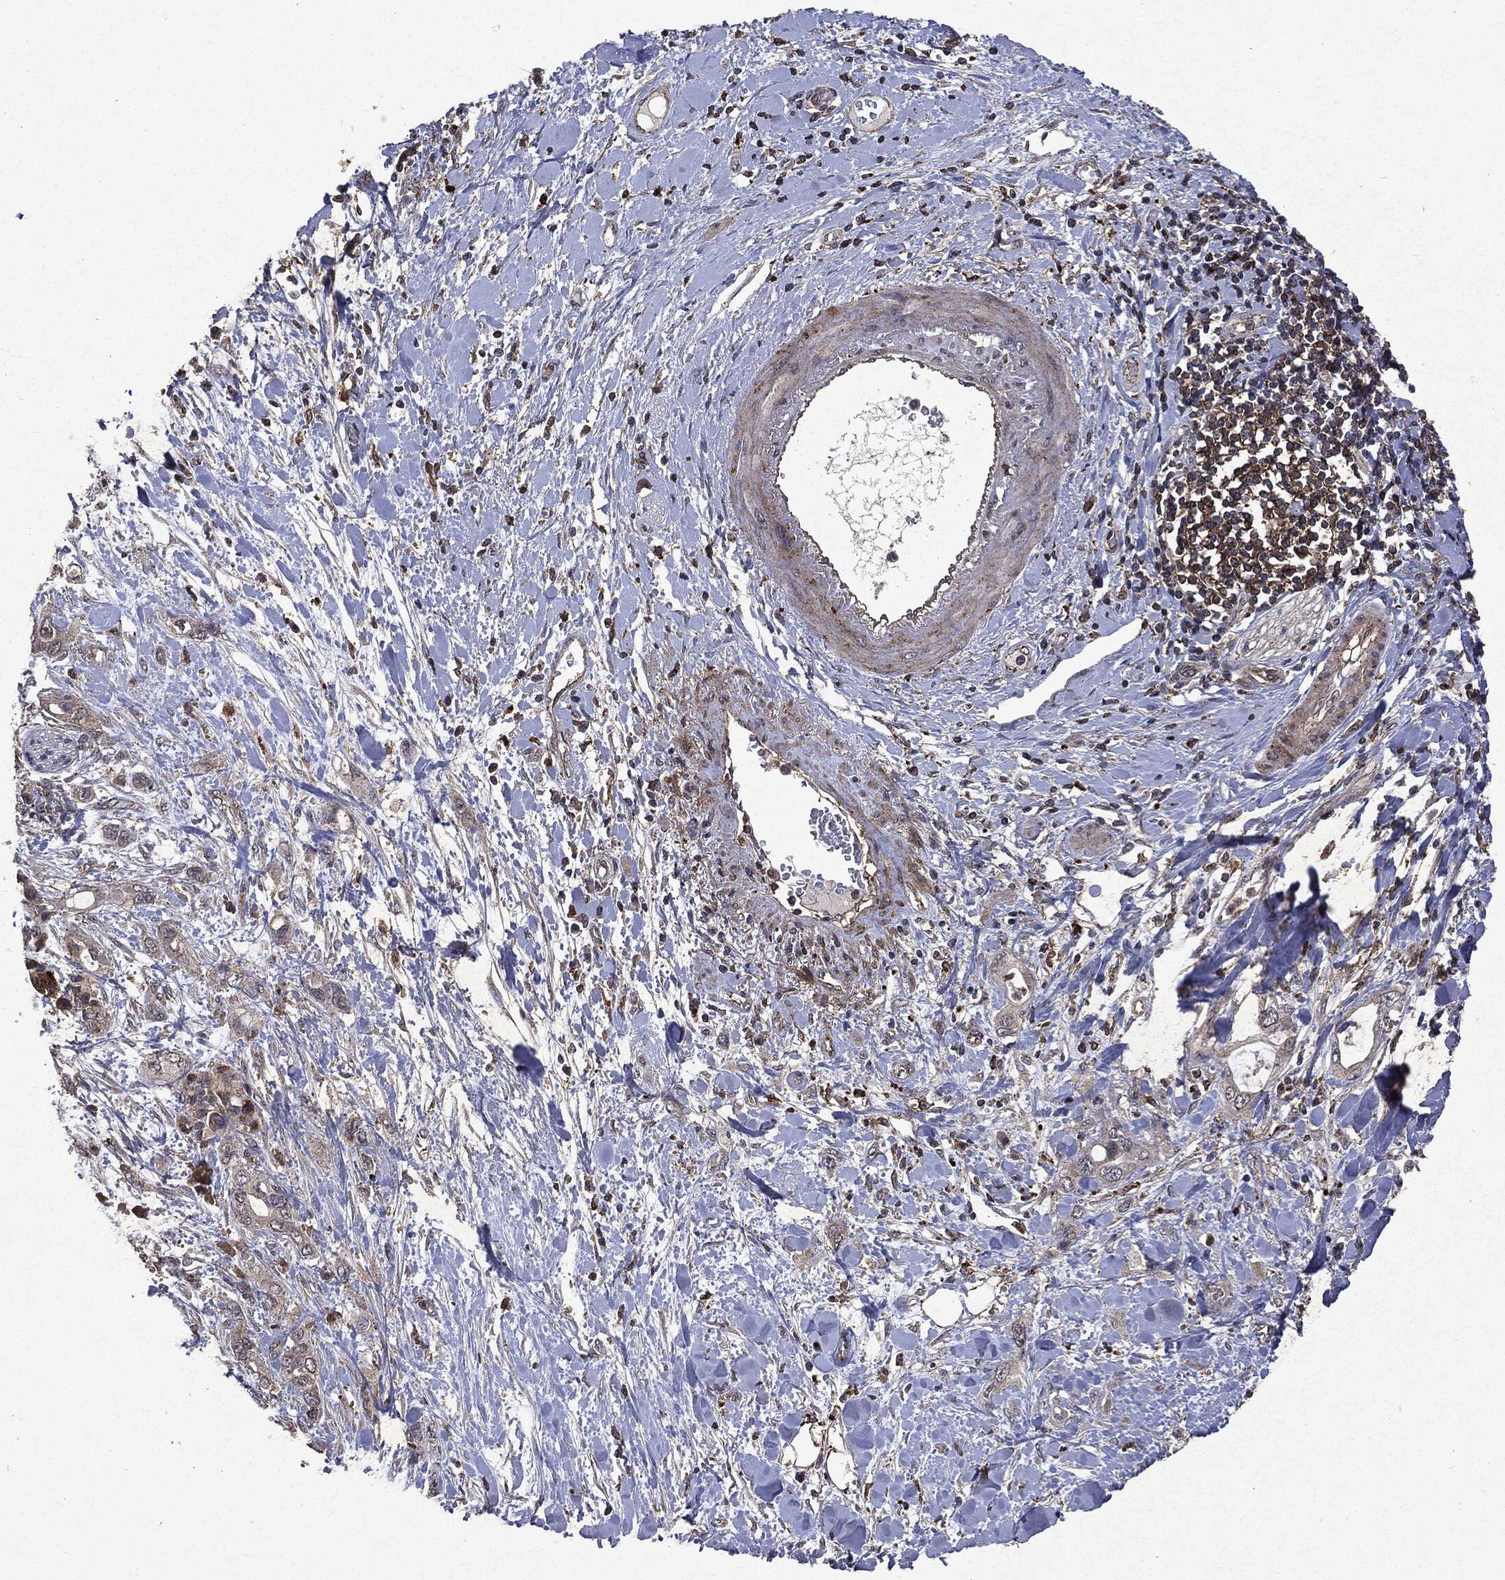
{"staining": {"intensity": "negative", "quantity": "none", "location": "none"}, "tissue": "pancreatic cancer", "cell_type": "Tumor cells", "image_type": "cancer", "snomed": [{"axis": "morphology", "description": "Adenocarcinoma, NOS"}, {"axis": "topography", "description": "Pancreas"}], "caption": "This is an IHC histopathology image of pancreatic cancer. There is no staining in tumor cells.", "gene": "PTEN", "patient": {"sex": "female", "age": 56}}